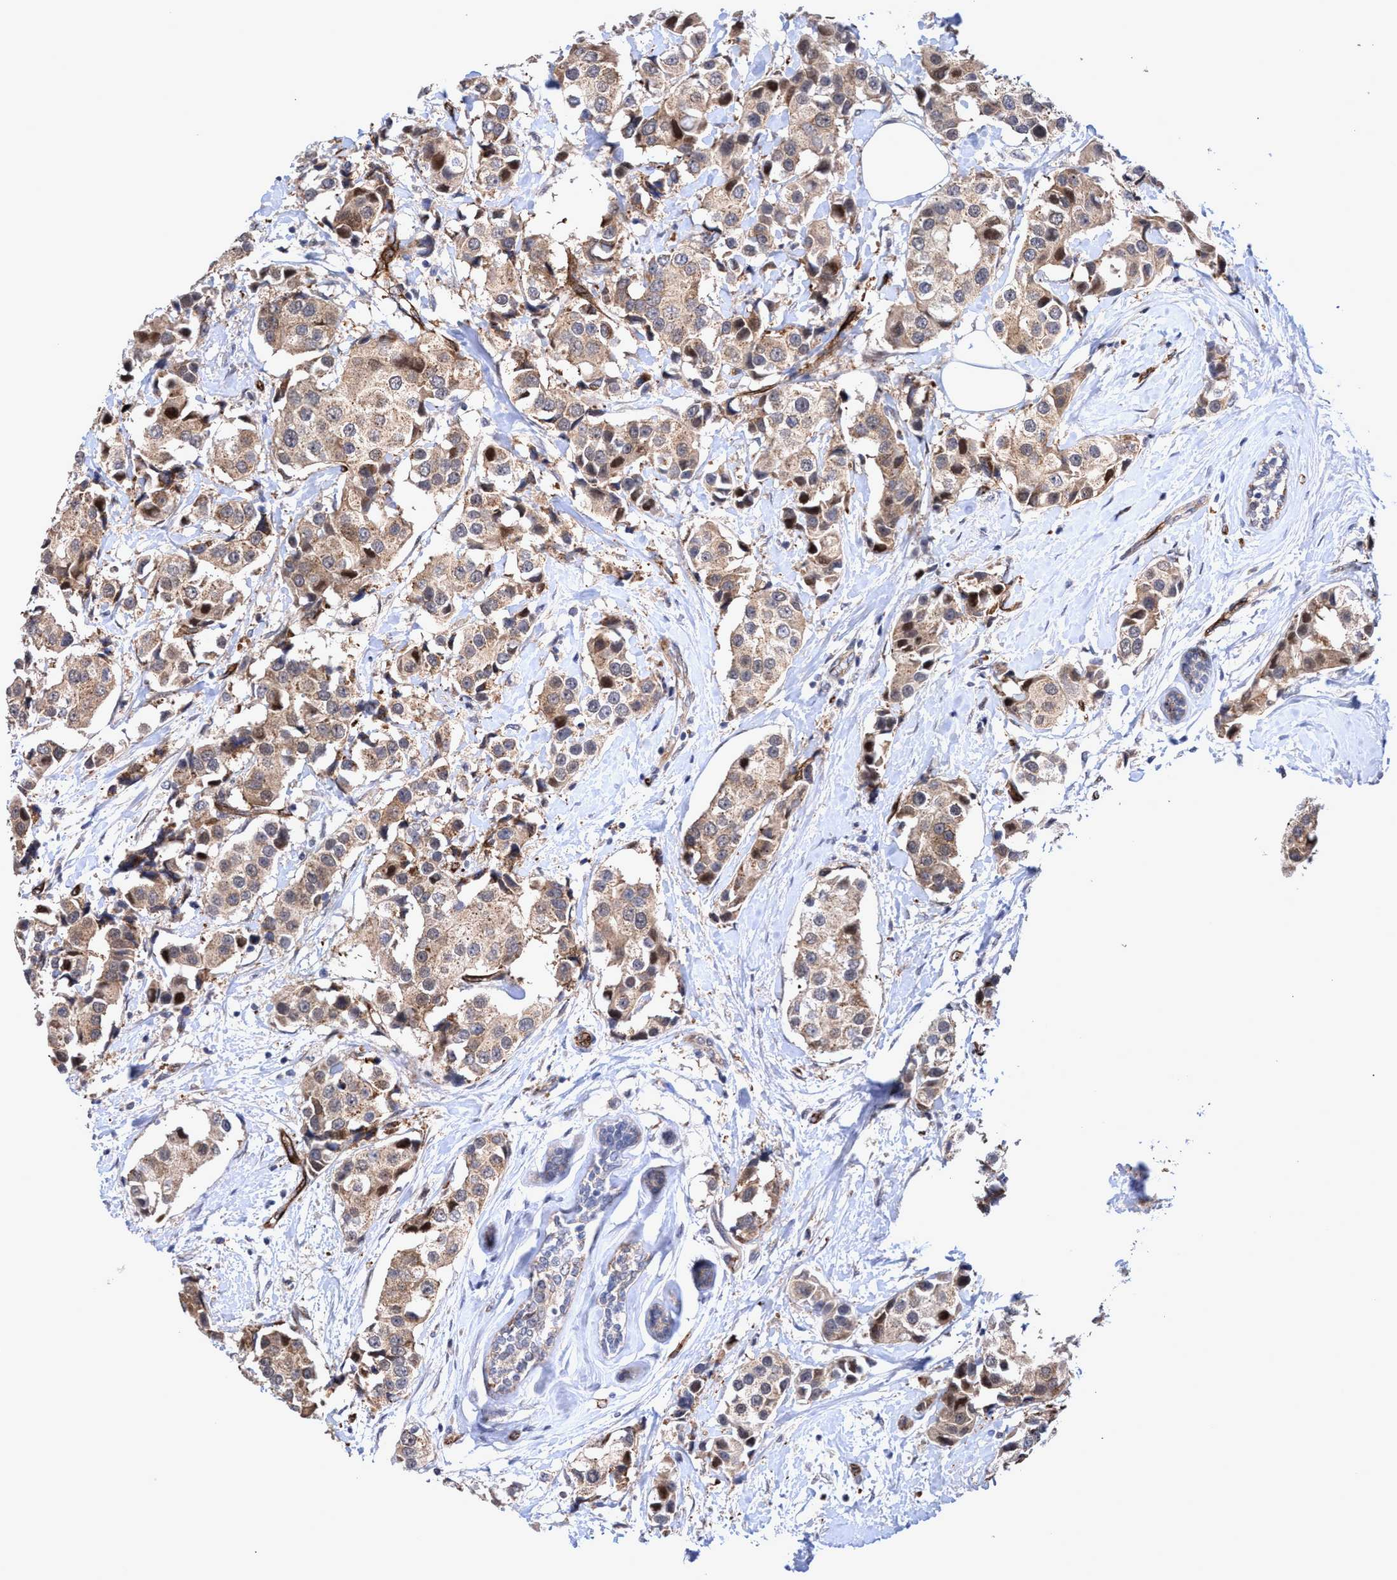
{"staining": {"intensity": "weak", "quantity": ">75%", "location": "cytoplasmic/membranous"}, "tissue": "breast cancer", "cell_type": "Tumor cells", "image_type": "cancer", "snomed": [{"axis": "morphology", "description": "Normal tissue, NOS"}, {"axis": "morphology", "description": "Duct carcinoma"}, {"axis": "topography", "description": "Breast"}], "caption": "This photomicrograph shows immunohistochemistry staining of breast infiltrating ductal carcinoma, with low weak cytoplasmic/membranous expression in approximately >75% of tumor cells.", "gene": "ZNF750", "patient": {"sex": "female", "age": 39}}